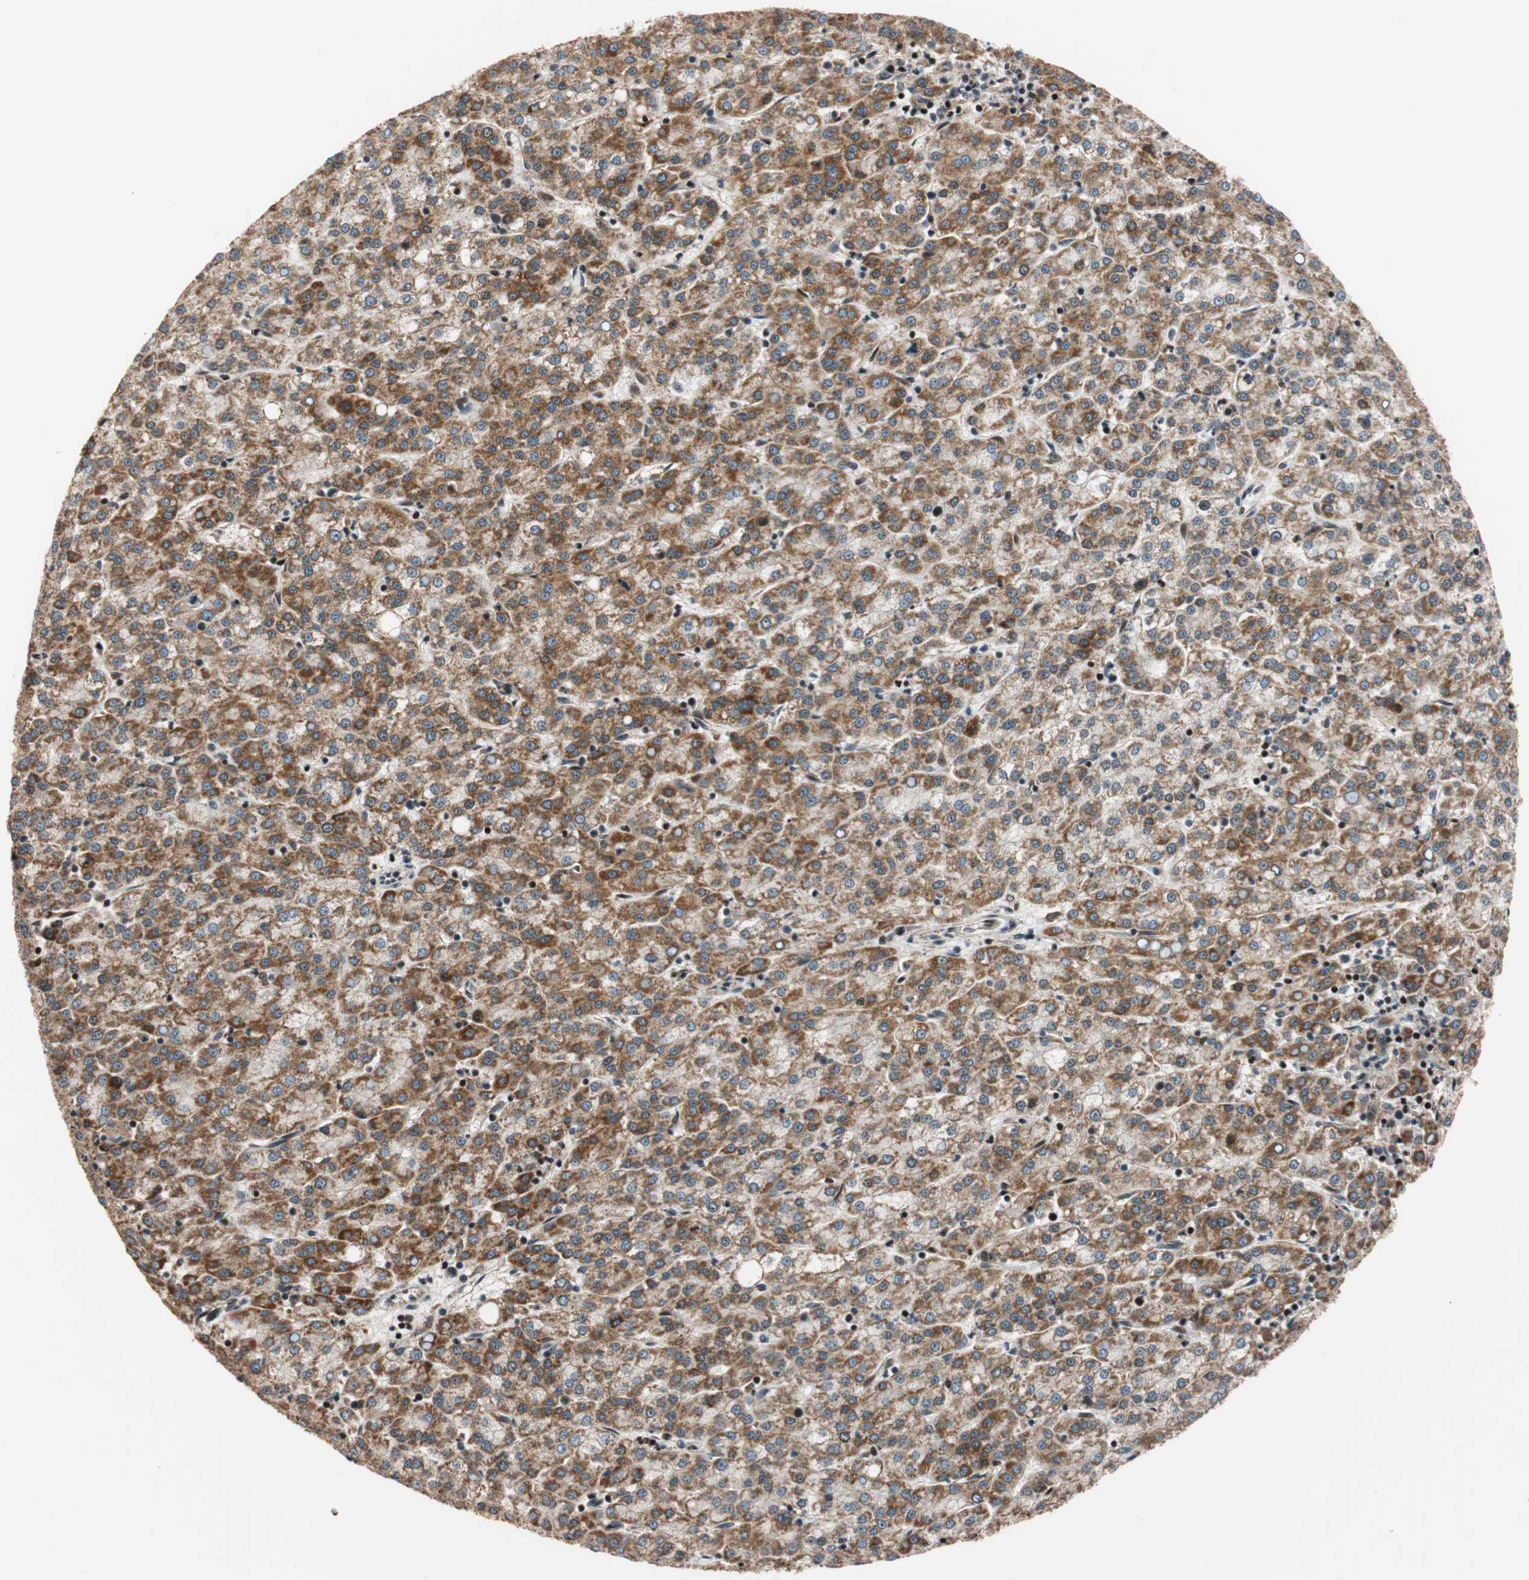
{"staining": {"intensity": "moderate", "quantity": ">75%", "location": "cytoplasmic/membranous"}, "tissue": "liver cancer", "cell_type": "Tumor cells", "image_type": "cancer", "snomed": [{"axis": "morphology", "description": "Carcinoma, Hepatocellular, NOS"}, {"axis": "topography", "description": "Liver"}], "caption": "The immunohistochemical stain highlights moderate cytoplasmic/membranous positivity in tumor cells of hepatocellular carcinoma (liver) tissue. The protein of interest is shown in brown color, while the nuclei are stained blue.", "gene": "HECW1", "patient": {"sex": "female", "age": 58}}